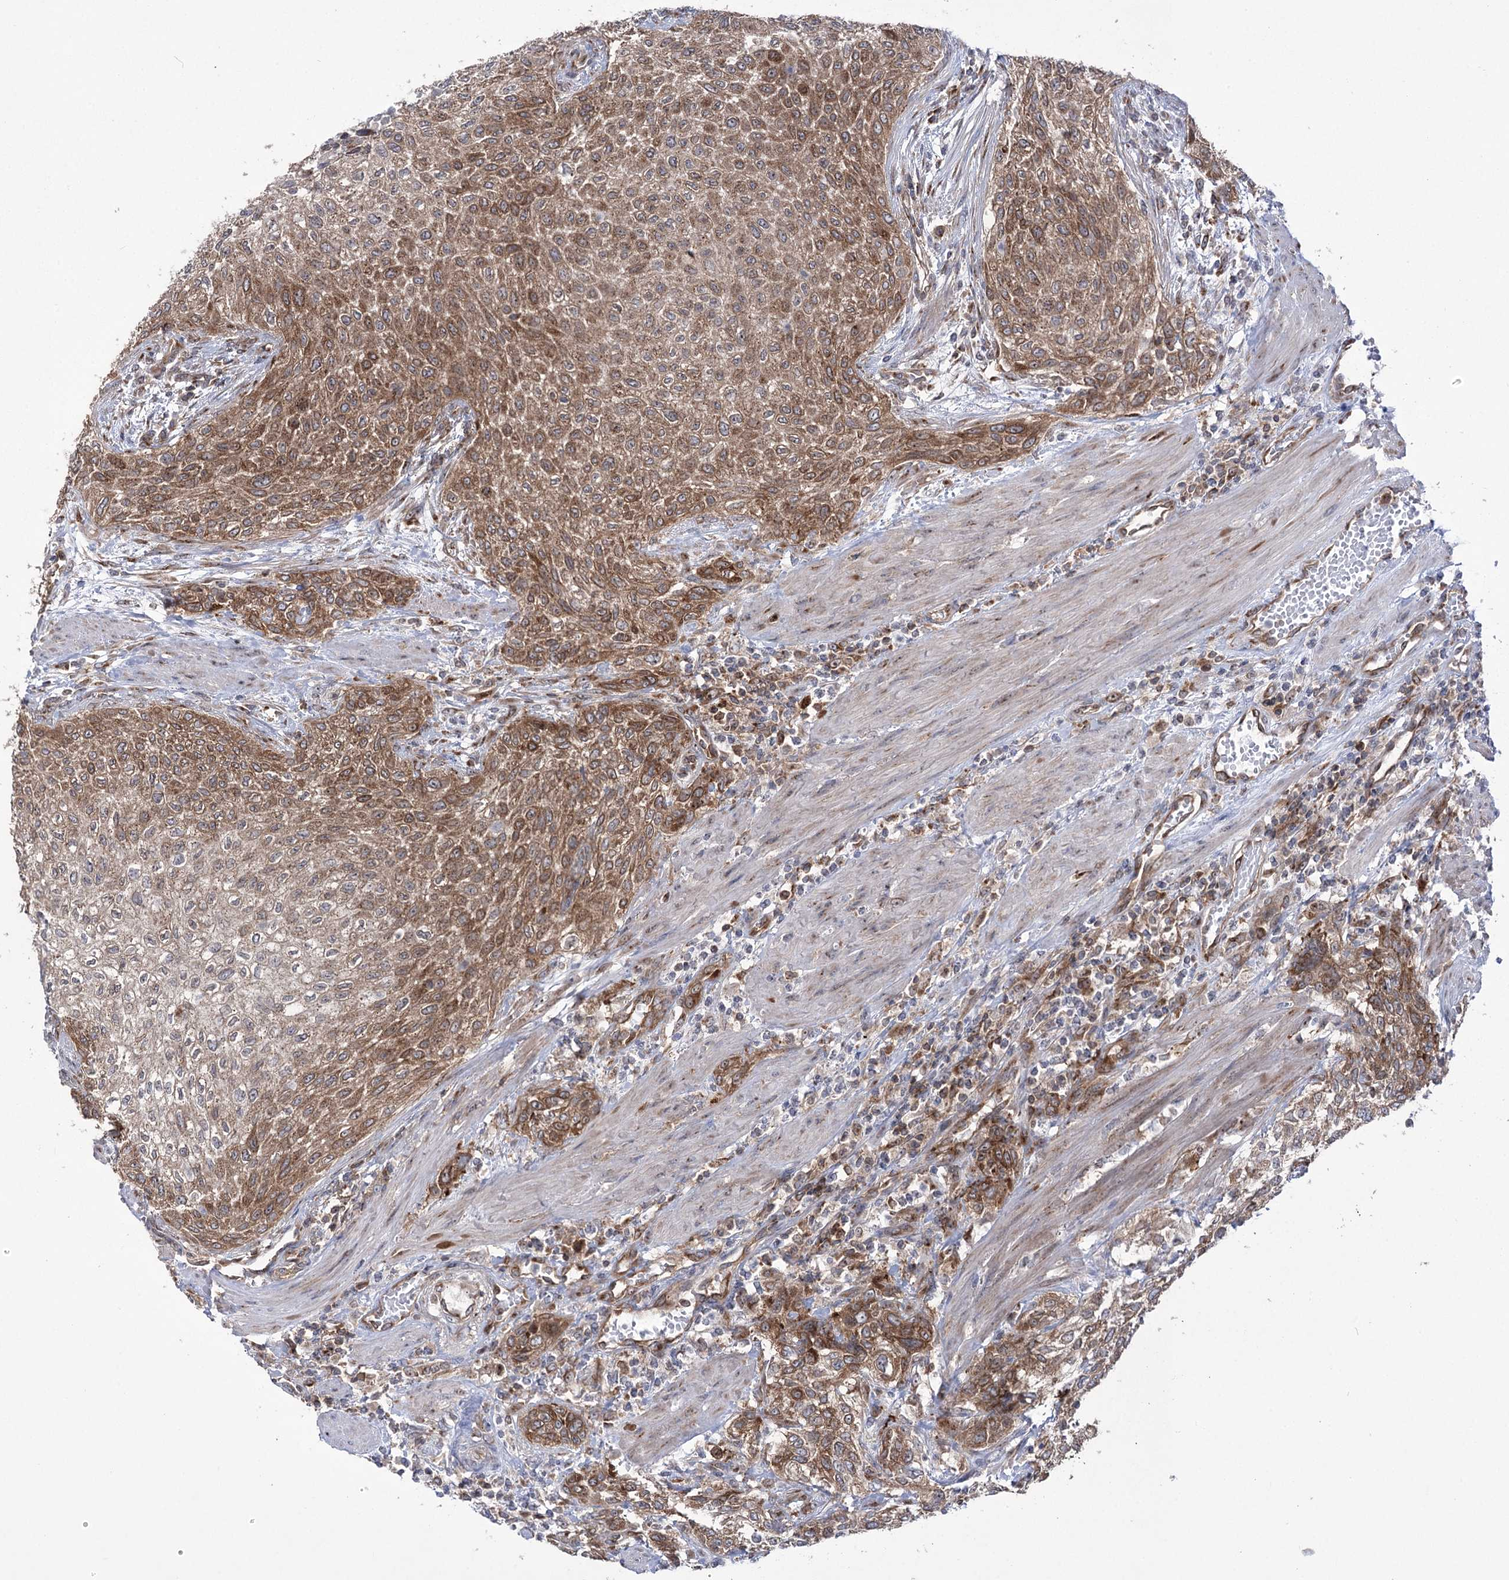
{"staining": {"intensity": "moderate", "quantity": ">75%", "location": "cytoplasmic/membranous"}, "tissue": "urothelial cancer", "cell_type": "Tumor cells", "image_type": "cancer", "snomed": [{"axis": "morphology", "description": "Urothelial carcinoma, High grade"}, {"axis": "topography", "description": "Urinary bladder"}], "caption": "Immunohistochemical staining of high-grade urothelial carcinoma shows medium levels of moderate cytoplasmic/membranous protein staining in approximately >75% of tumor cells. The staining was performed using DAB, with brown indicating positive protein expression. Nuclei are stained blue with hematoxylin.", "gene": "ZNF622", "patient": {"sex": "male", "age": 35}}